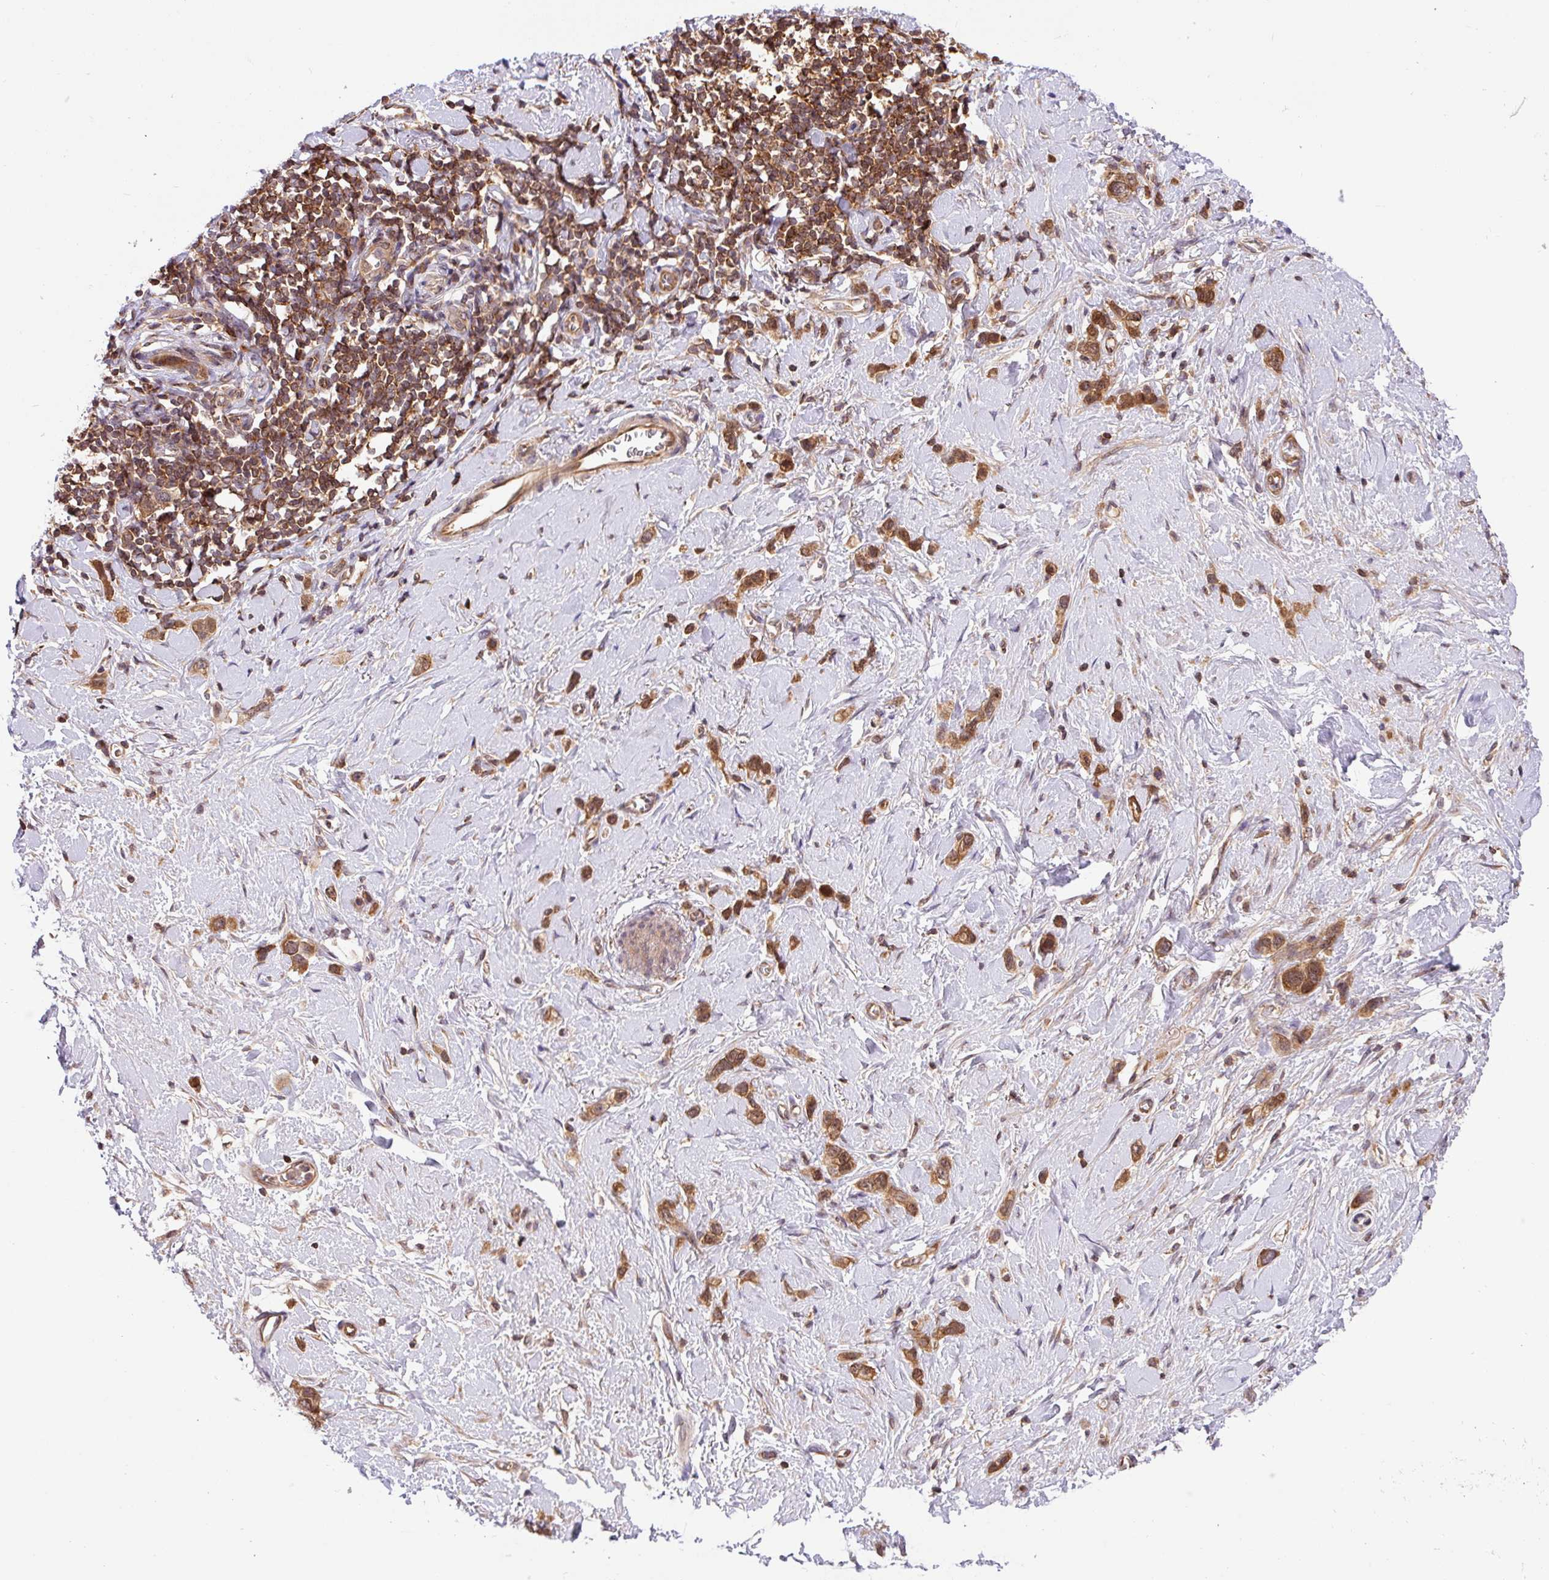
{"staining": {"intensity": "moderate", "quantity": ">75%", "location": "cytoplasmic/membranous,nuclear"}, "tissue": "stomach cancer", "cell_type": "Tumor cells", "image_type": "cancer", "snomed": [{"axis": "morphology", "description": "Adenocarcinoma, NOS"}, {"axis": "topography", "description": "Stomach"}], "caption": "A high-resolution histopathology image shows immunohistochemistry (IHC) staining of stomach cancer, which demonstrates moderate cytoplasmic/membranous and nuclear staining in approximately >75% of tumor cells.", "gene": "SHB", "patient": {"sex": "female", "age": 65}}